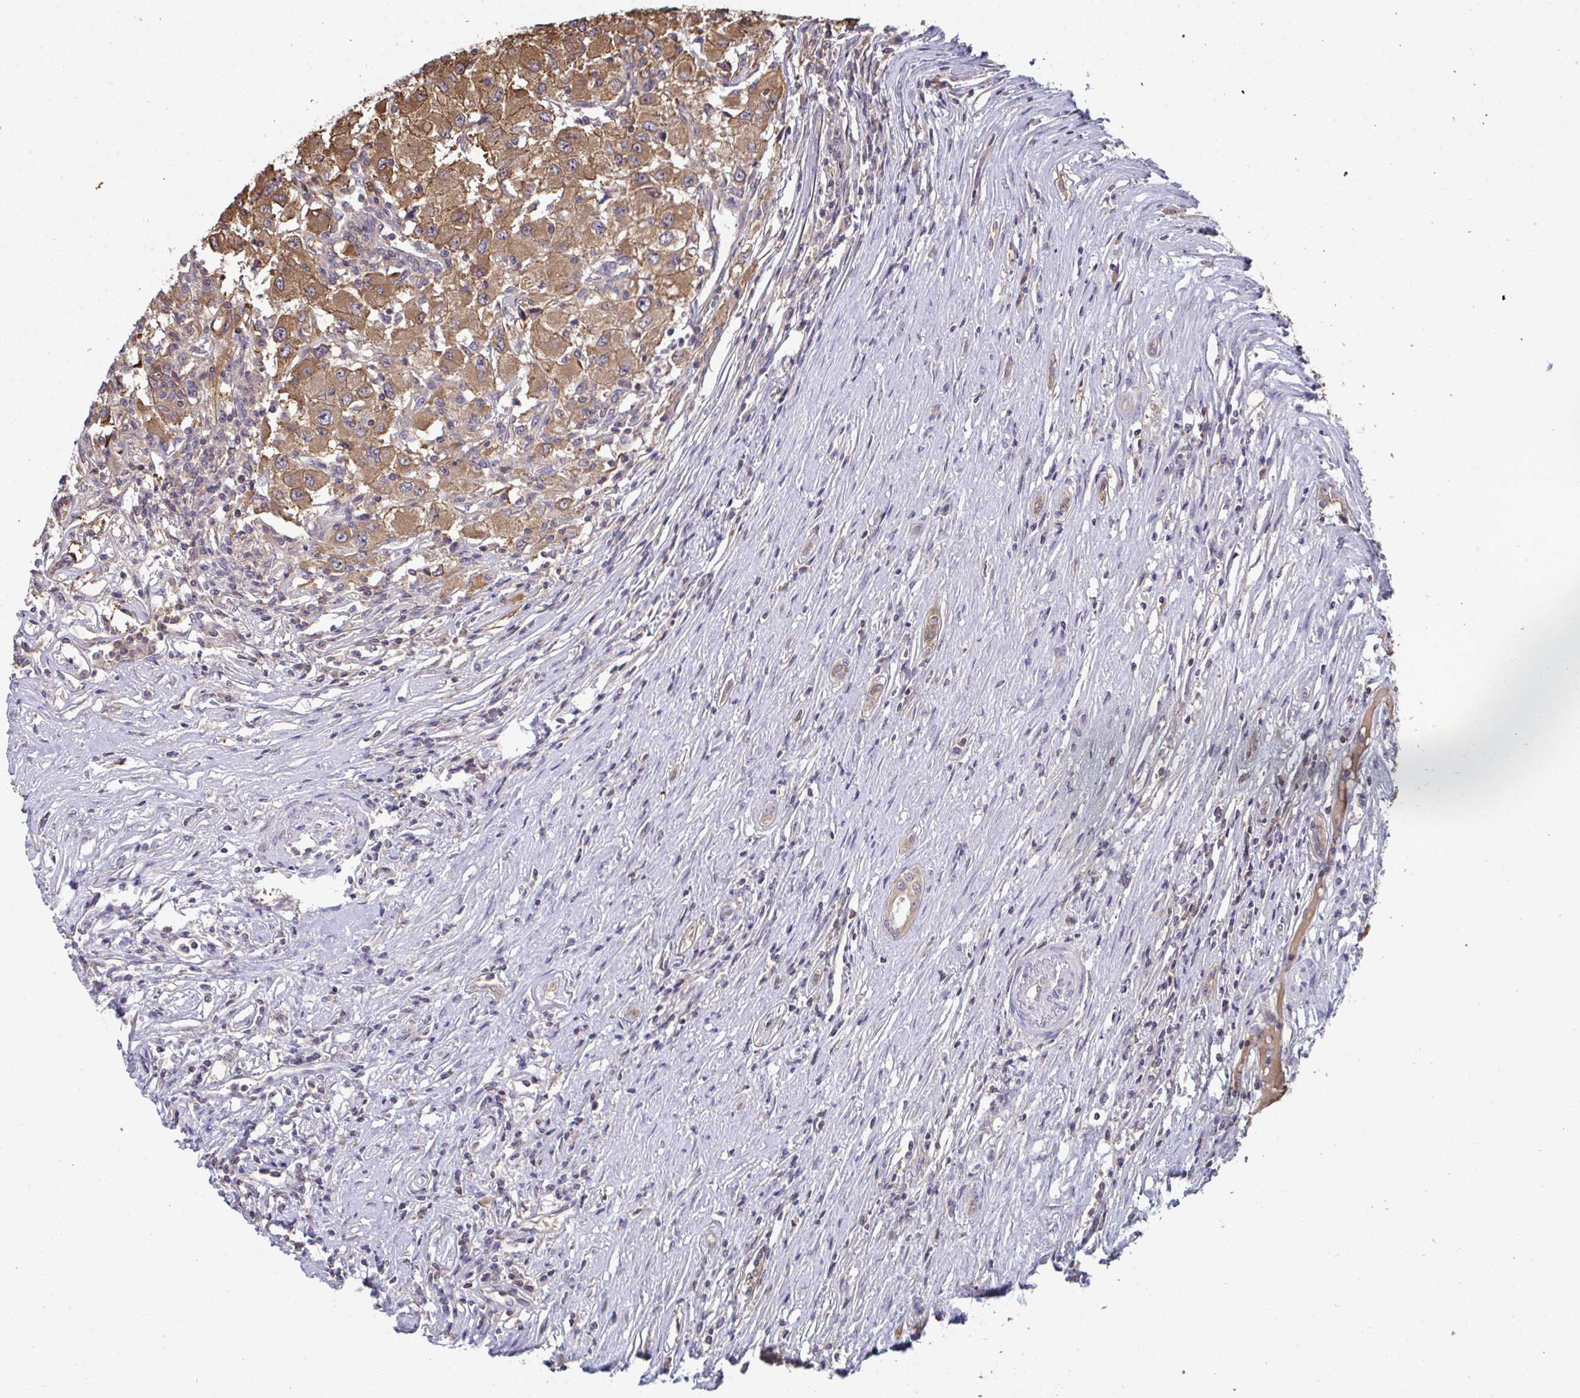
{"staining": {"intensity": "moderate", "quantity": ">75%", "location": "cytoplasmic/membranous"}, "tissue": "renal cancer", "cell_type": "Tumor cells", "image_type": "cancer", "snomed": [{"axis": "morphology", "description": "Adenocarcinoma, NOS"}, {"axis": "topography", "description": "Kidney"}], "caption": "An image showing moderate cytoplasmic/membranous positivity in approximately >75% of tumor cells in renal cancer (adenocarcinoma), as visualized by brown immunohistochemical staining.", "gene": "TTC9C", "patient": {"sex": "female", "age": 67}}